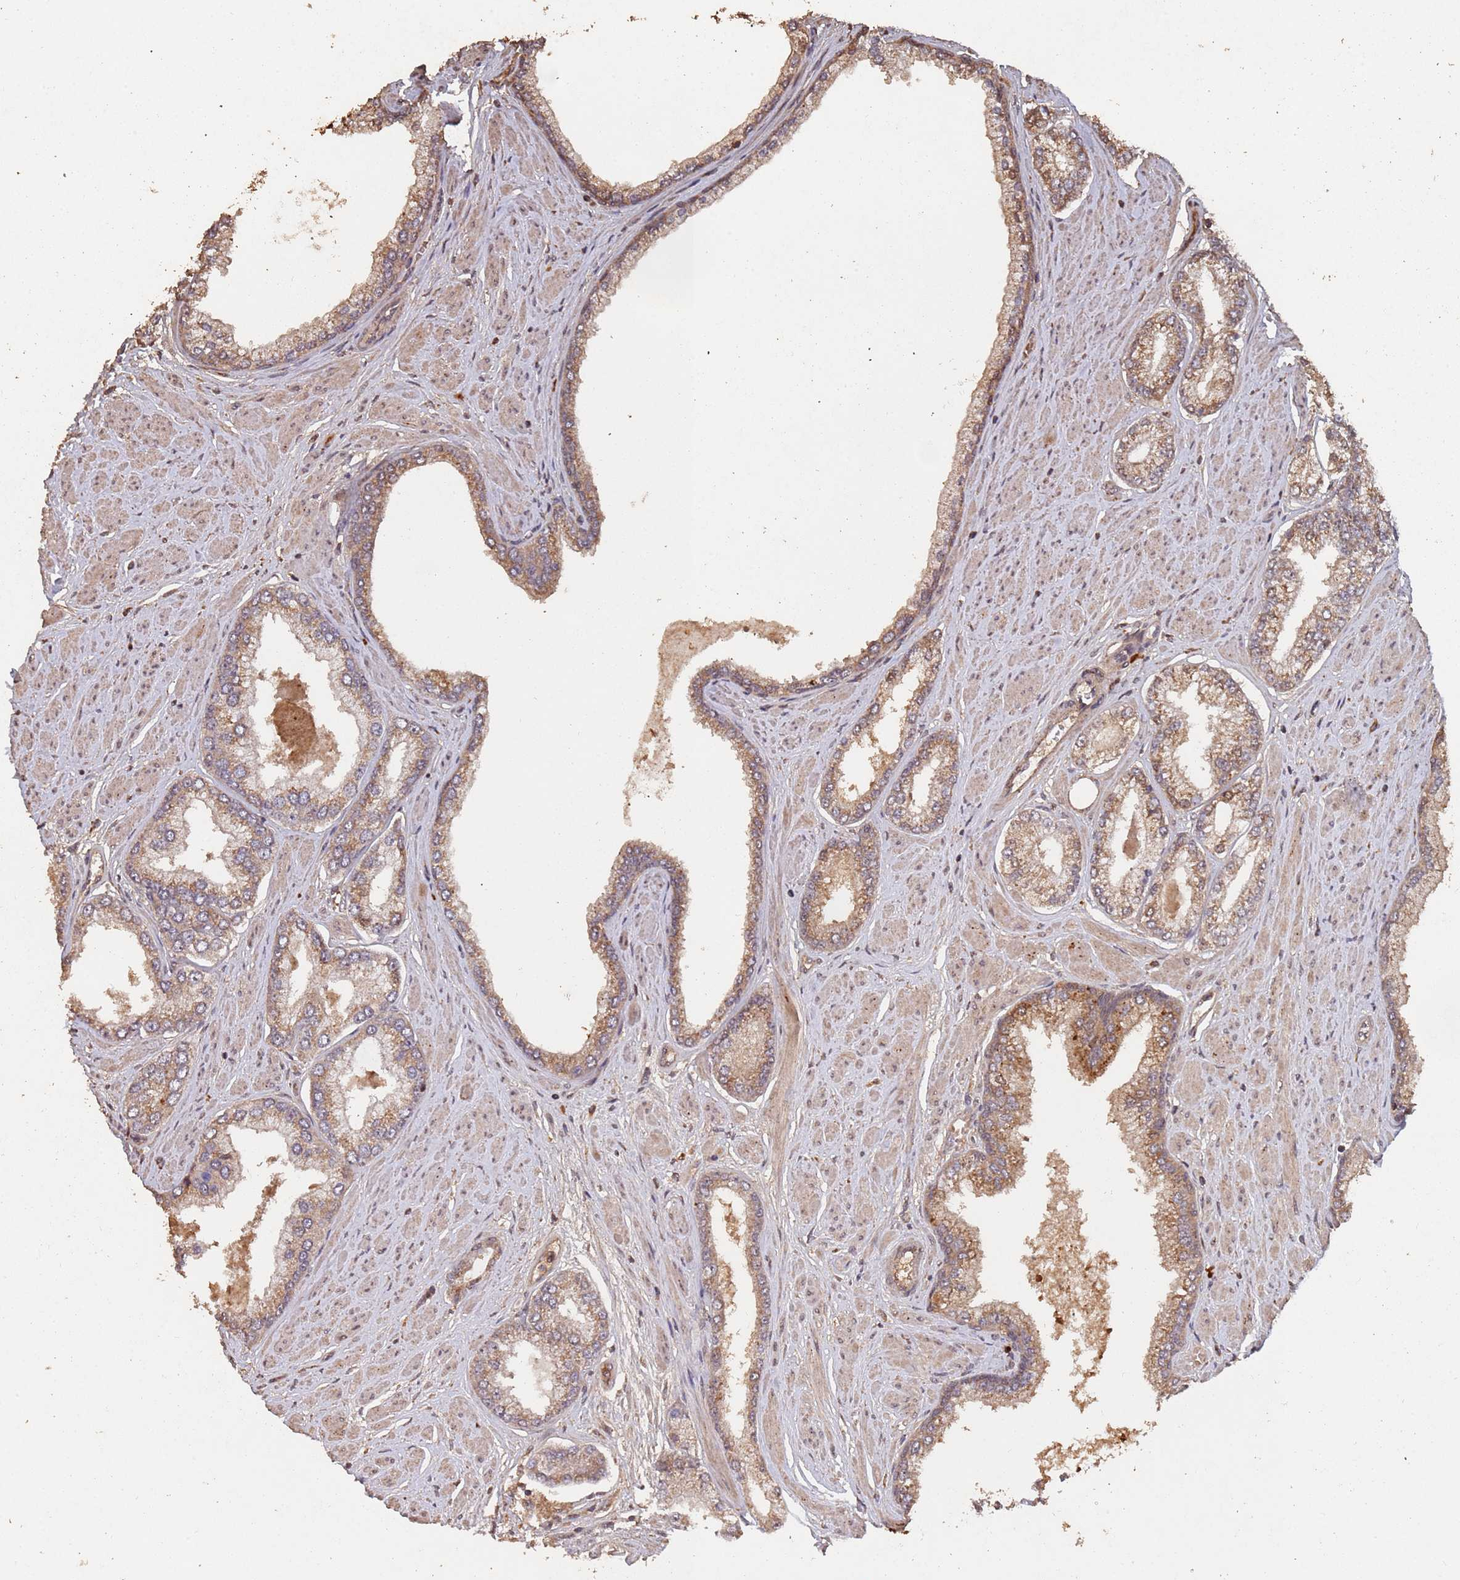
{"staining": {"intensity": "moderate", "quantity": ">75%", "location": "cytoplasmic/membranous"}, "tissue": "prostate cancer", "cell_type": "Tumor cells", "image_type": "cancer", "snomed": [{"axis": "morphology", "description": "Adenocarcinoma, Low grade"}, {"axis": "topography", "description": "Prostate"}], "caption": "This photomicrograph reveals immunohistochemistry (IHC) staining of human adenocarcinoma (low-grade) (prostate), with medium moderate cytoplasmic/membranous expression in about >75% of tumor cells.", "gene": "FRAT1", "patient": {"sex": "male", "age": 55}}